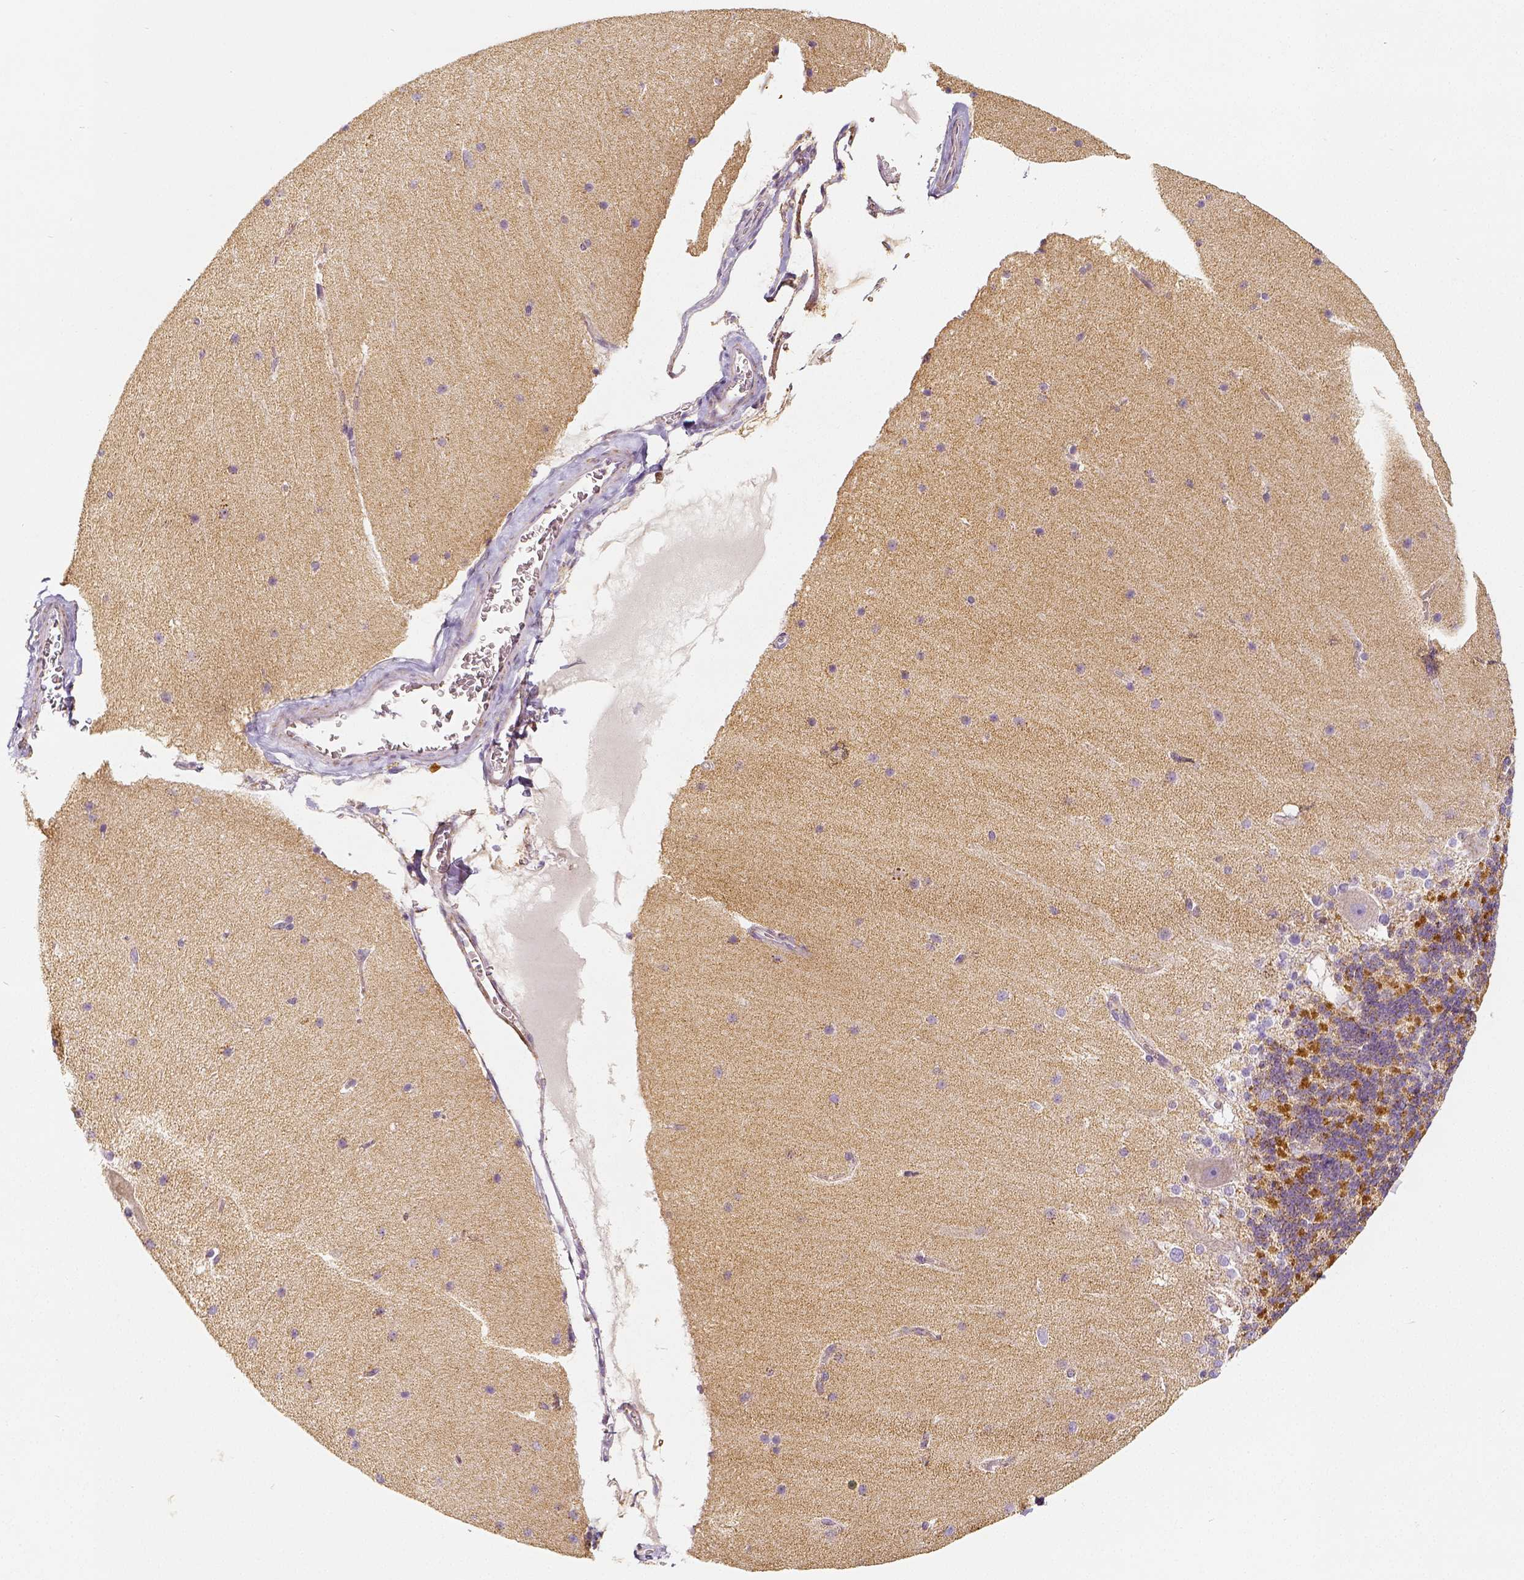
{"staining": {"intensity": "moderate", "quantity": ">75%", "location": "cytoplasmic/membranous"}, "tissue": "cerebellum", "cell_type": "Cells in granular layer", "image_type": "normal", "snomed": [{"axis": "morphology", "description": "Normal tissue, NOS"}, {"axis": "topography", "description": "Cerebellum"}], "caption": "Immunohistochemistry (IHC) staining of benign cerebellum, which demonstrates medium levels of moderate cytoplasmic/membranous positivity in approximately >75% of cells in granular layer indicating moderate cytoplasmic/membranous protein positivity. The staining was performed using DAB (3,3'-diaminobenzidine) (brown) for protein detection and nuclei were counterstained in hematoxylin (blue).", "gene": "PGAM5", "patient": {"sex": "female", "age": 19}}